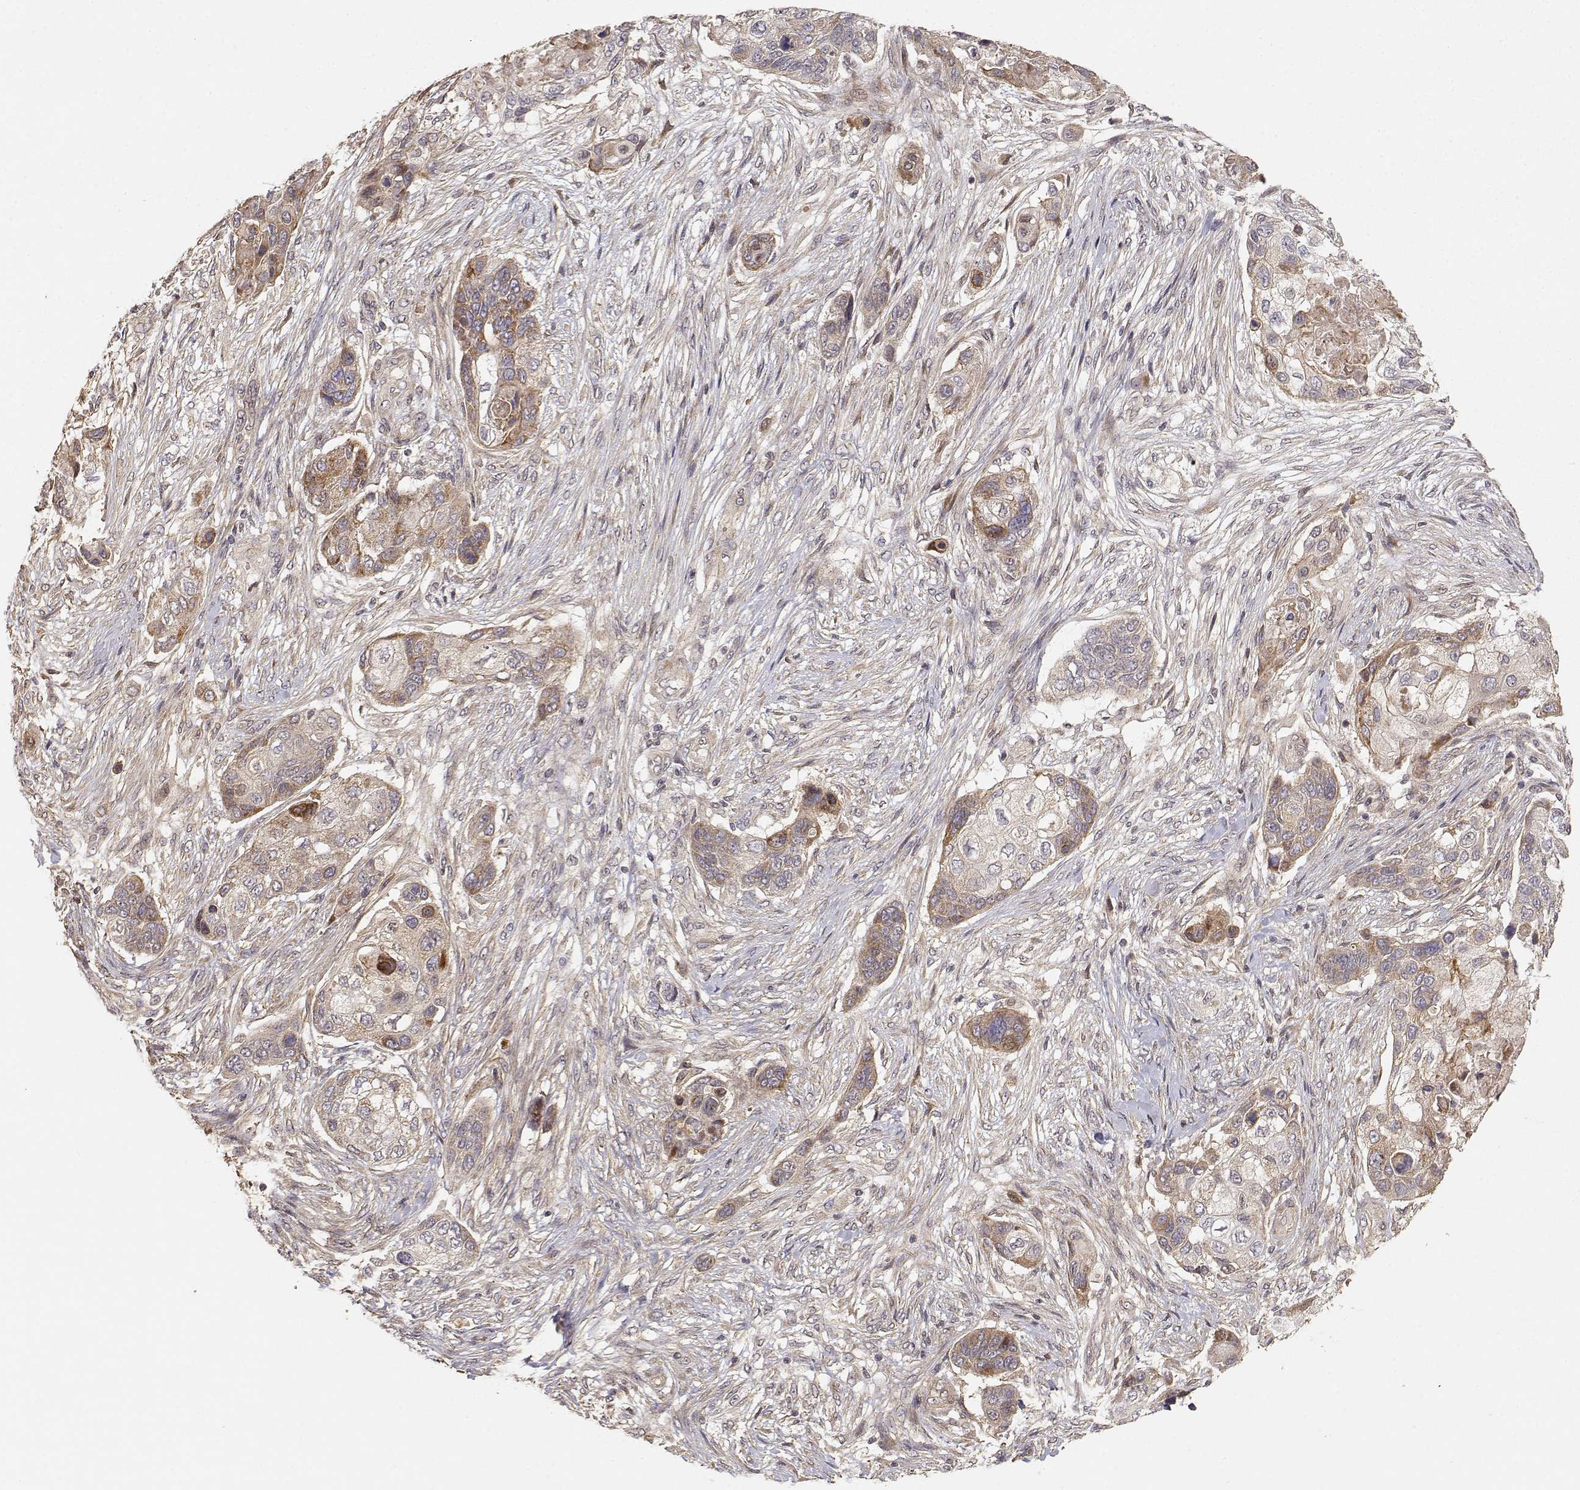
{"staining": {"intensity": "weak", "quantity": ">75%", "location": "cytoplasmic/membranous"}, "tissue": "lung cancer", "cell_type": "Tumor cells", "image_type": "cancer", "snomed": [{"axis": "morphology", "description": "Squamous cell carcinoma, NOS"}, {"axis": "topography", "description": "Lung"}], "caption": "An immunohistochemistry image of neoplastic tissue is shown. Protein staining in brown labels weak cytoplasmic/membranous positivity in lung squamous cell carcinoma within tumor cells. Nuclei are stained in blue.", "gene": "PICK1", "patient": {"sex": "male", "age": 69}}